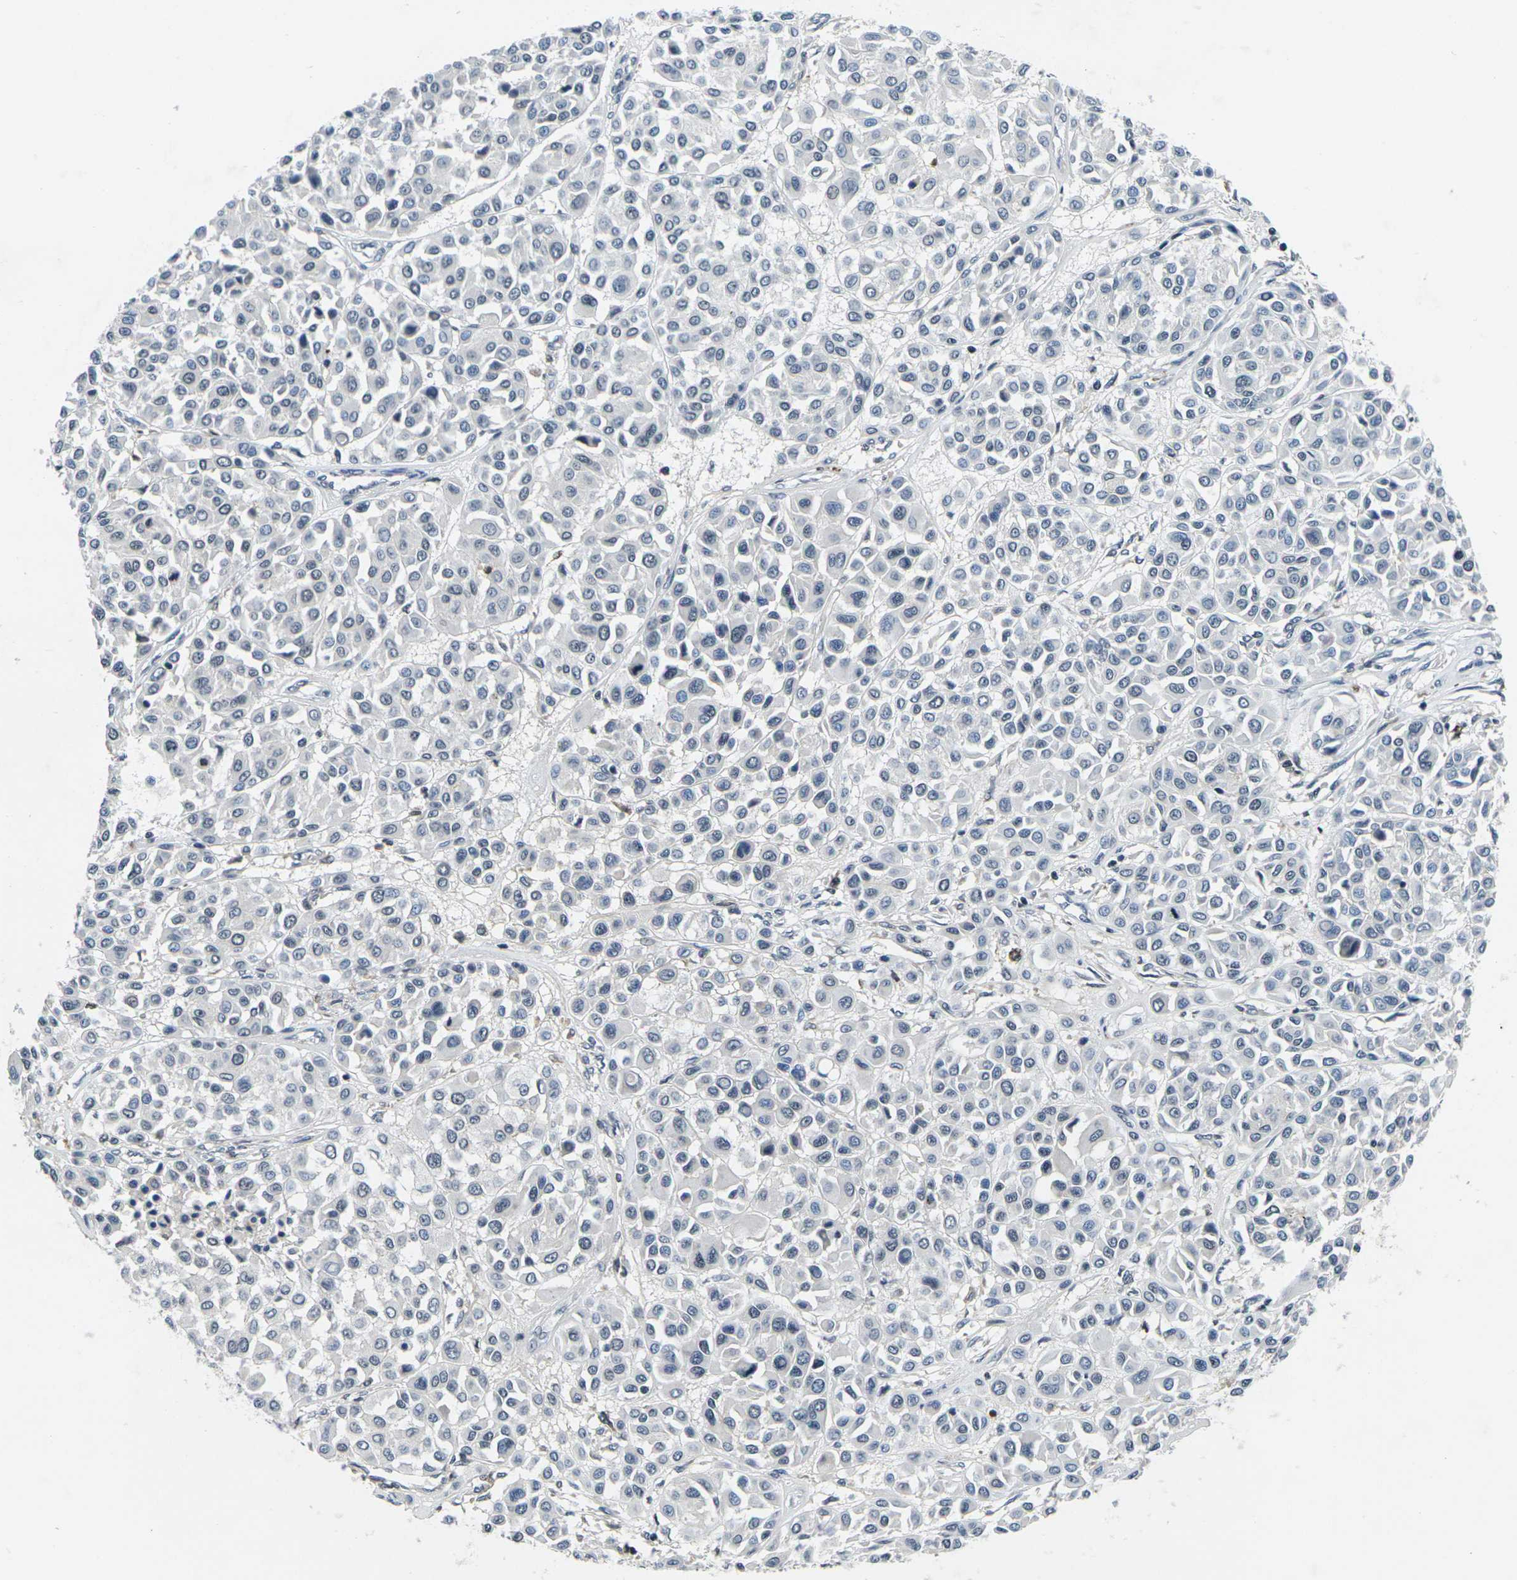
{"staining": {"intensity": "negative", "quantity": "none", "location": "none"}, "tissue": "melanoma", "cell_type": "Tumor cells", "image_type": "cancer", "snomed": [{"axis": "morphology", "description": "Malignant melanoma, Metastatic site"}, {"axis": "topography", "description": "Soft tissue"}], "caption": "Immunohistochemistry (IHC) image of human malignant melanoma (metastatic site) stained for a protein (brown), which shows no expression in tumor cells.", "gene": "C1QC", "patient": {"sex": "male", "age": 41}}